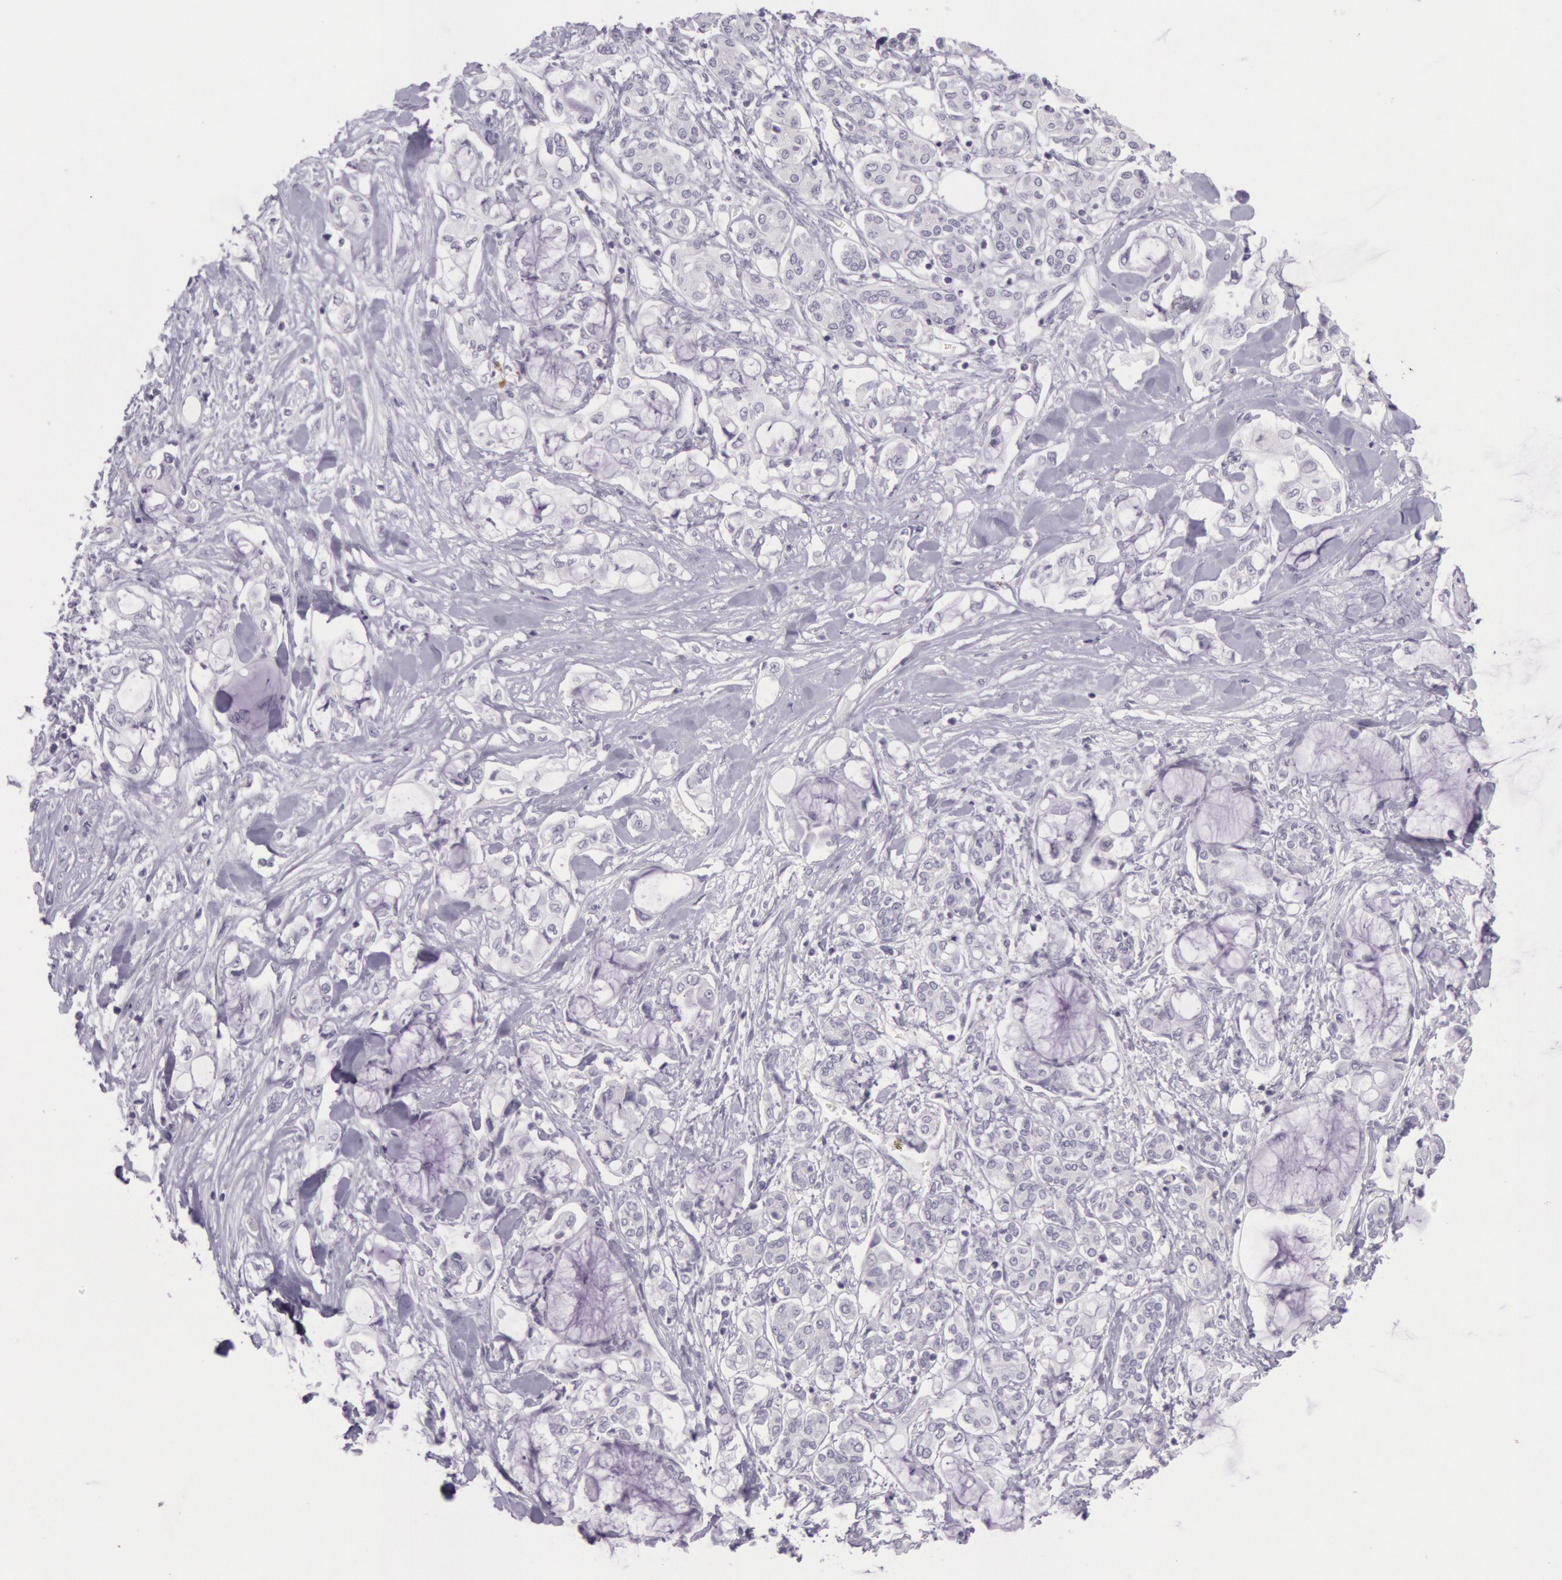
{"staining": {"intensity": "negative", "quantity": "none", "location": "none"}, "tissue": "pancreatic cancer", "cell_type": "Tumor cells", "image_type": "cancer", "snomed": [{"axis": "morphology", "description": "Adenocarcinoma, NOS"}, {"axis": "topography", "description": "Pancreas"}], "caption": "Human pancreatic adenocarcinoma stained for a protein using immunohistochemistry displays no positivity in tumor cells.", "gene": "CKB", "patient": {"sex": "female", "age": 70}}